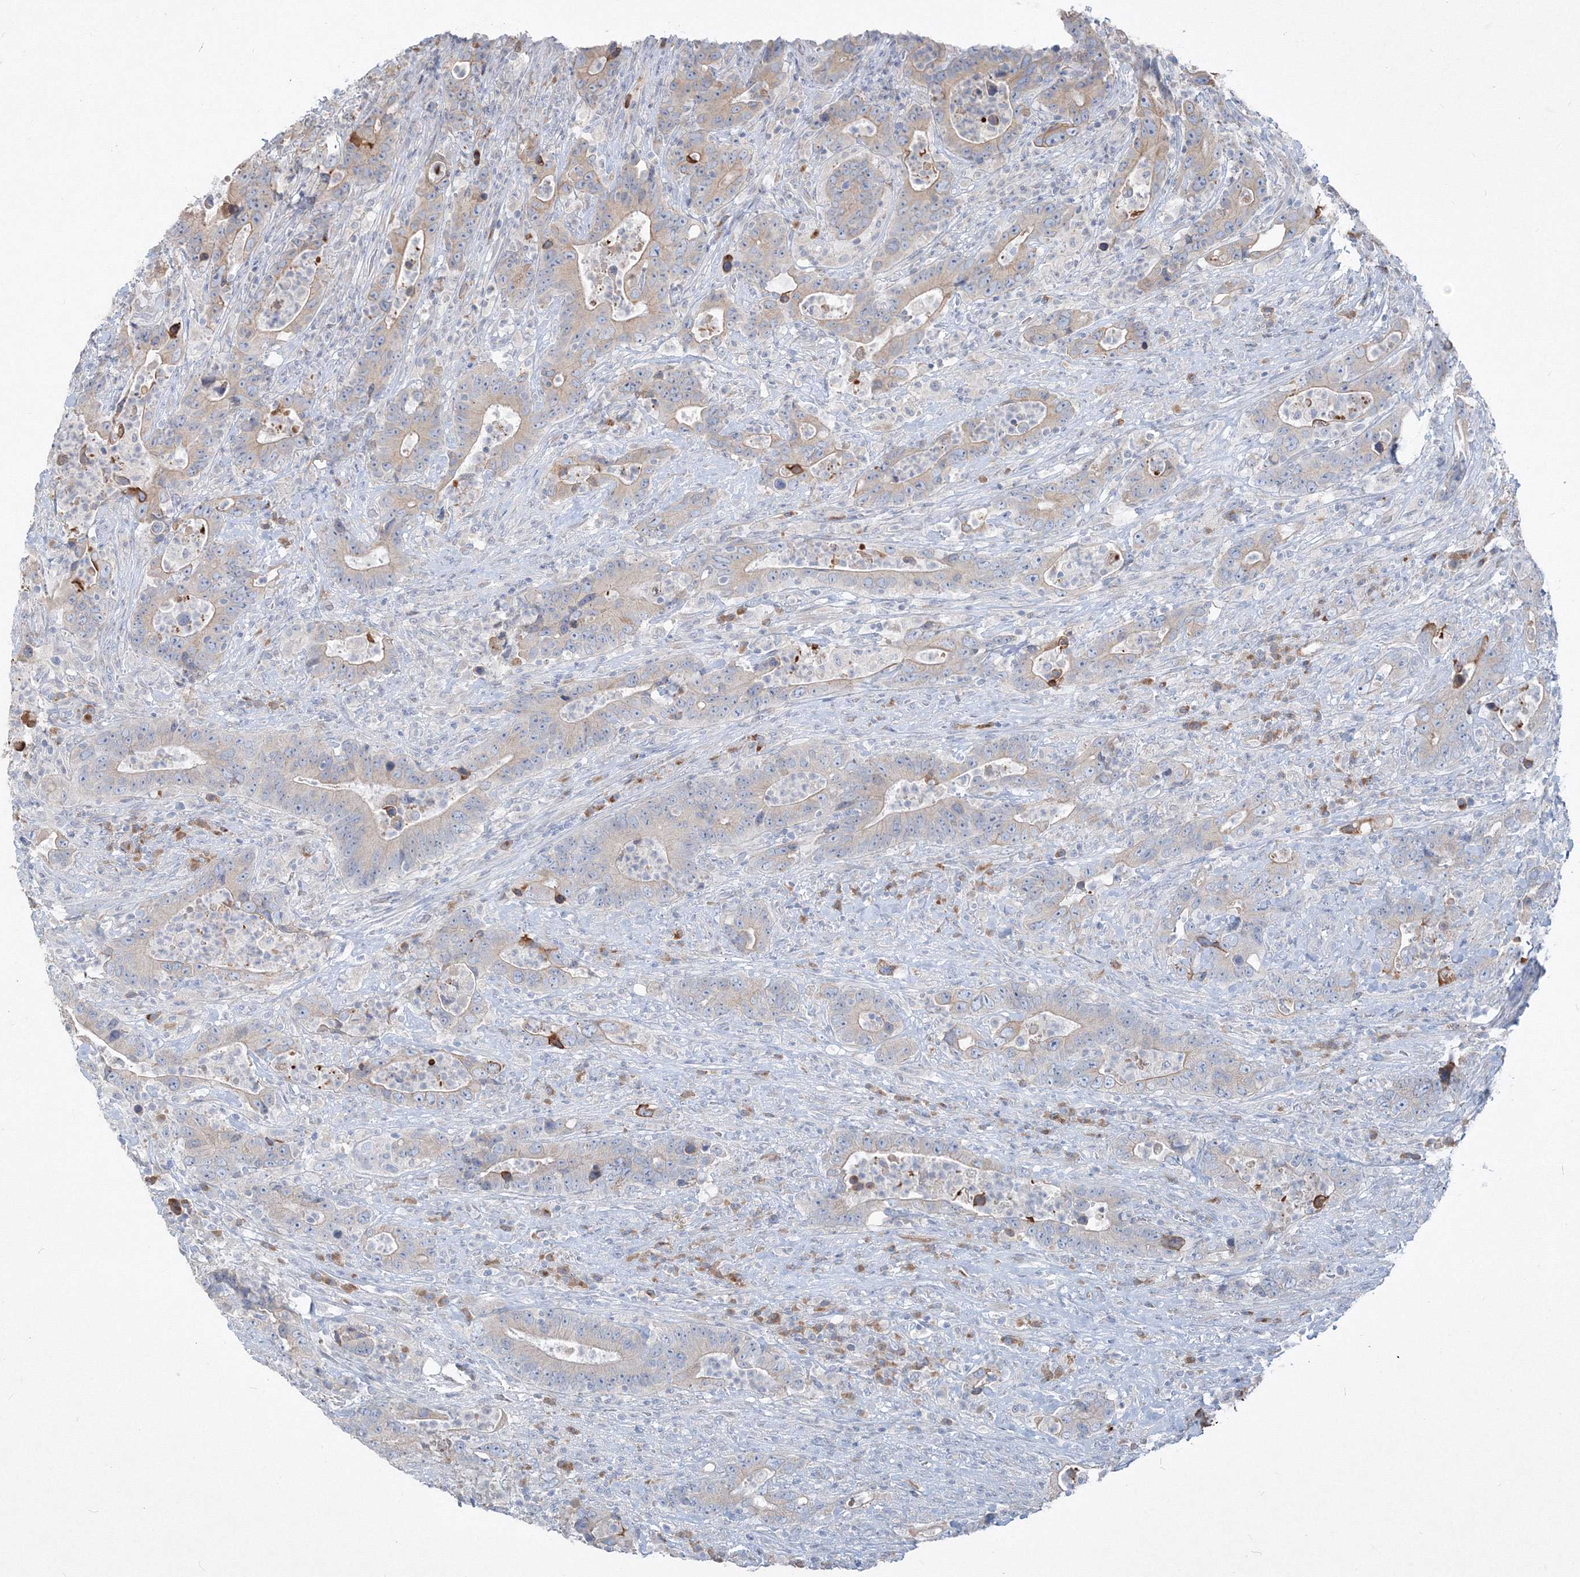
{"staining": {"intensity": "weak", "quantity": "<25%", "location": "cytoplasmic/membranous"}, "tissue": "colorectal cancer", "cell_type": "Tumor cells", "image_type": "cancer", "snomed": [{"axis": "morphology", "description": "Adenocarcinoma, NOS"}, {"axis": "topography", "description": "Colon"}], "caption": "Protein analysis of colorectal cancer shows no significant staining in tumor cells. The staining is performed using DAB (3,3'-diaminobenzidine) brown chromogen with nuclei counter-stained in using hematoxylin.", "gene": "IFNAR1", "patient": {"sex": "female", "age": 75}}